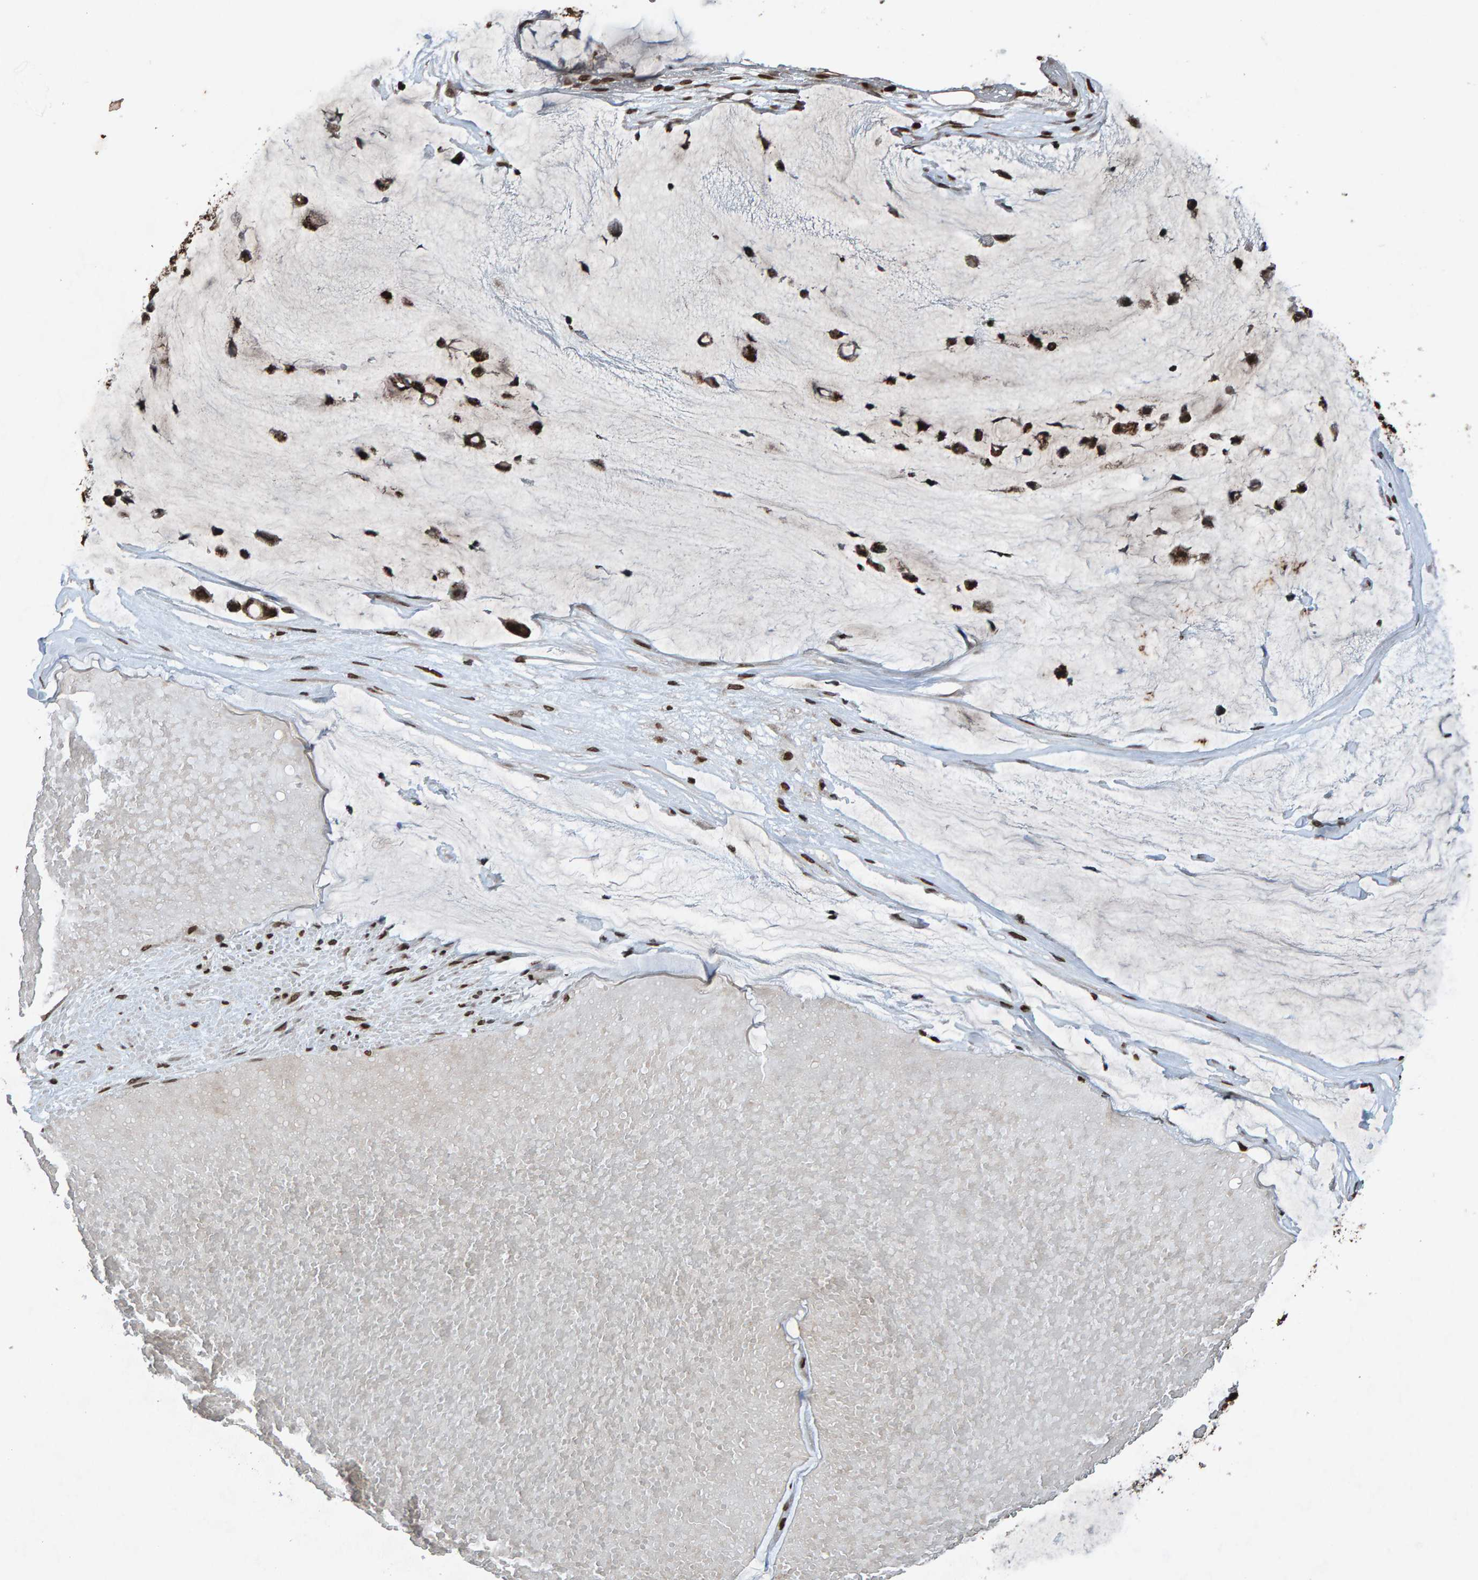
{"staining": {"intensity": "moderate", "quantity": ">75%", "location": "nuclear"}, "tissue": "ovarian cancer", "cell_type": "Tumor cells", "image_type": "cancer", "snomed": [{"axis": "morphology", "description": "Cystadenocarcinoma, mucinous, NOS"}, {"axis": "topography", "description": "Ovary"}], "caption": "This histopathology image demonstrates mucinous cystadenocarcinoma (ovarian) stained with IHC to label a protein in brown. The nuclear of tumor cells show moderate positivity for the protein. Nuclei are counter-stained blue.", "gene": "H2AZ1", "patient": {"sex": "female", "age": 39}}